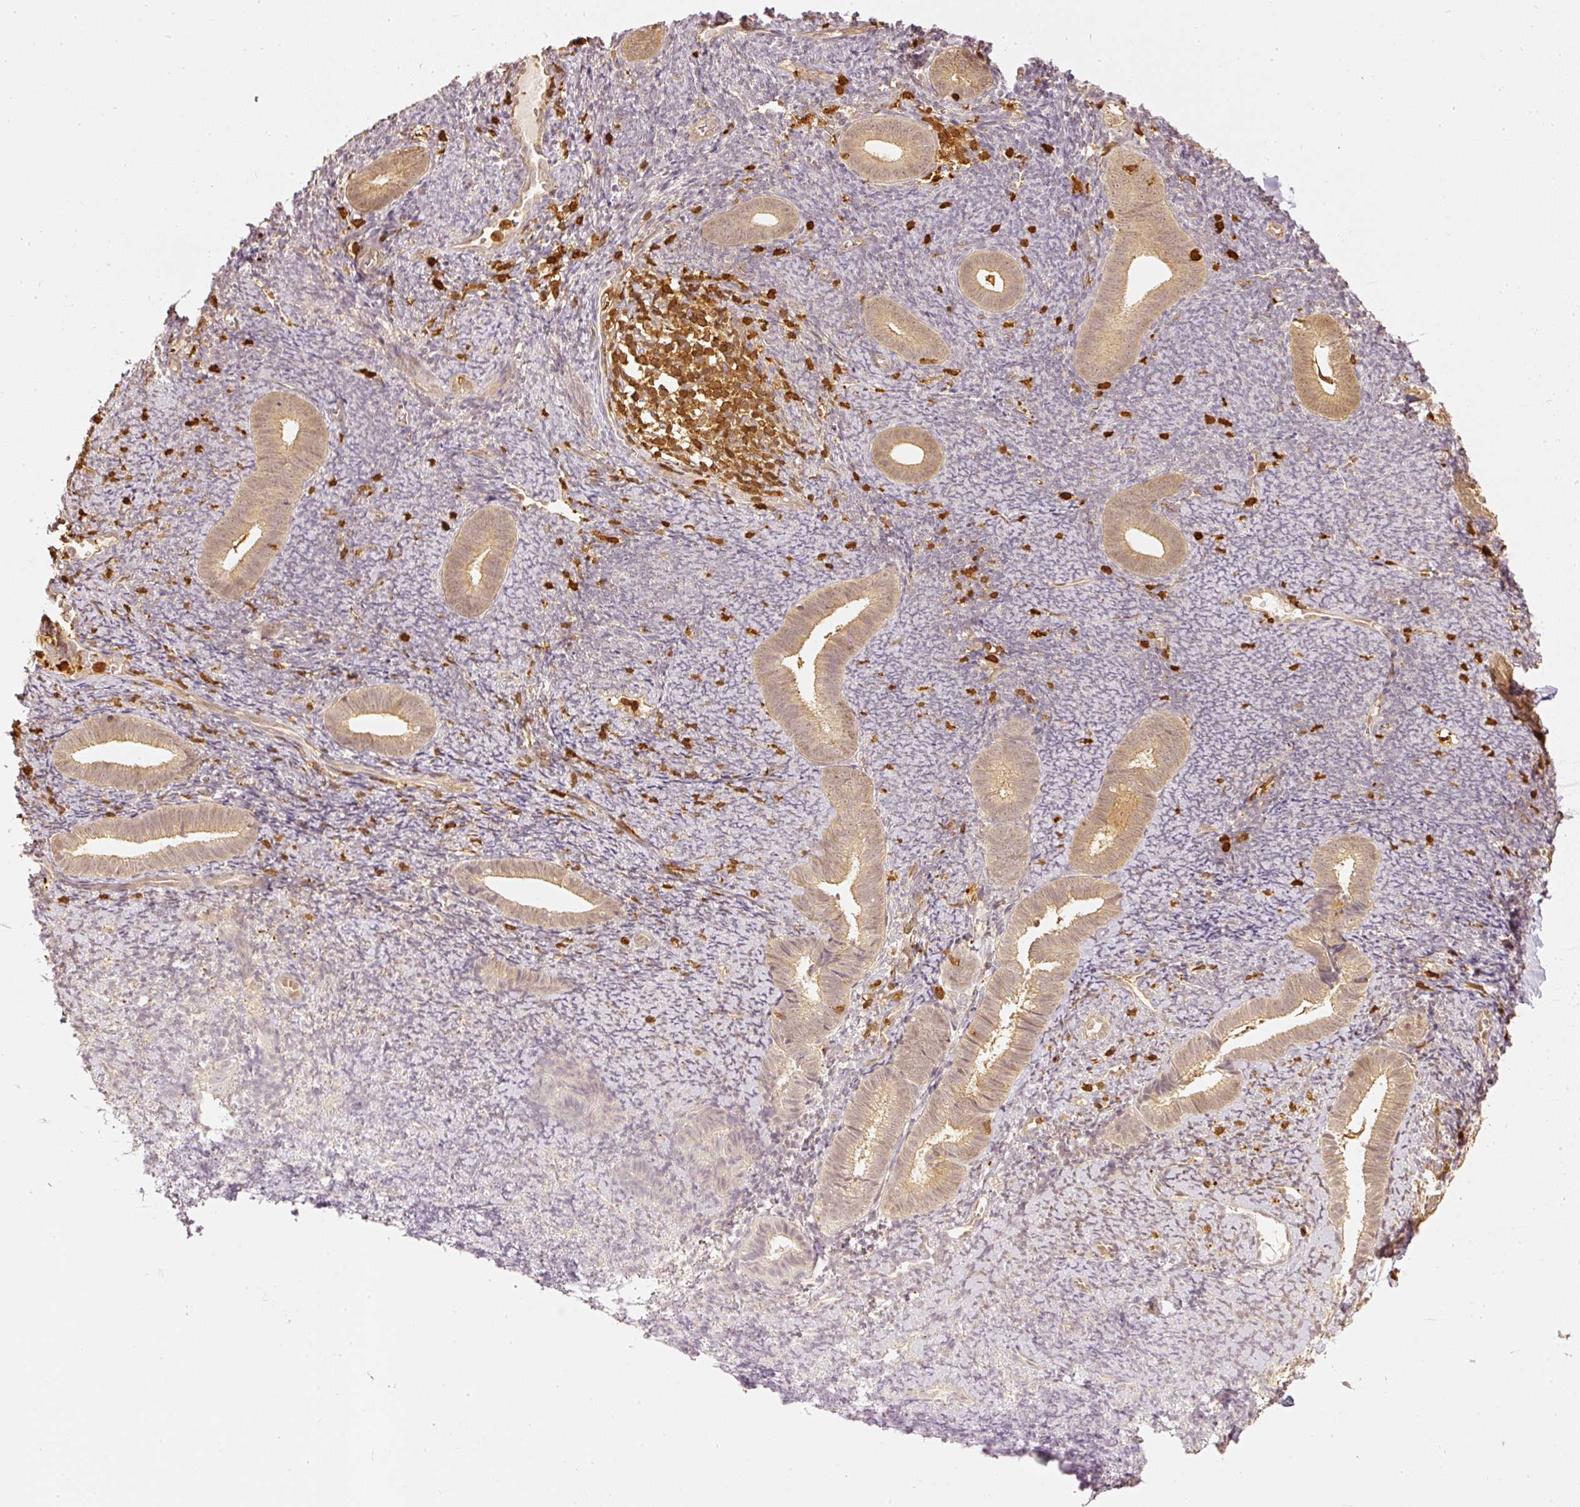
{"staining": {"intensity": "moderate", "quantity": "<25%", "location": "cytoplasmic/membranous"}, "tissue": "endometrium", "cell_type": "Cells in endometrial stroma", "image_type": "normal", "snomed": [{"axis": "morphology", "description": "Normal tissue, NOS"}, {"axis": "topography", "description": "Endometrium"}], "caption": "A photomicrograph showing moderate cytoplasmic/membranous staining in approximately <25% of cells in endometrial stroma in unremarkable endometrium, as visualized by brown immunohistochemical staining.", "gene": "PFN1", "patient": {"sex": "female", "age": 39}}